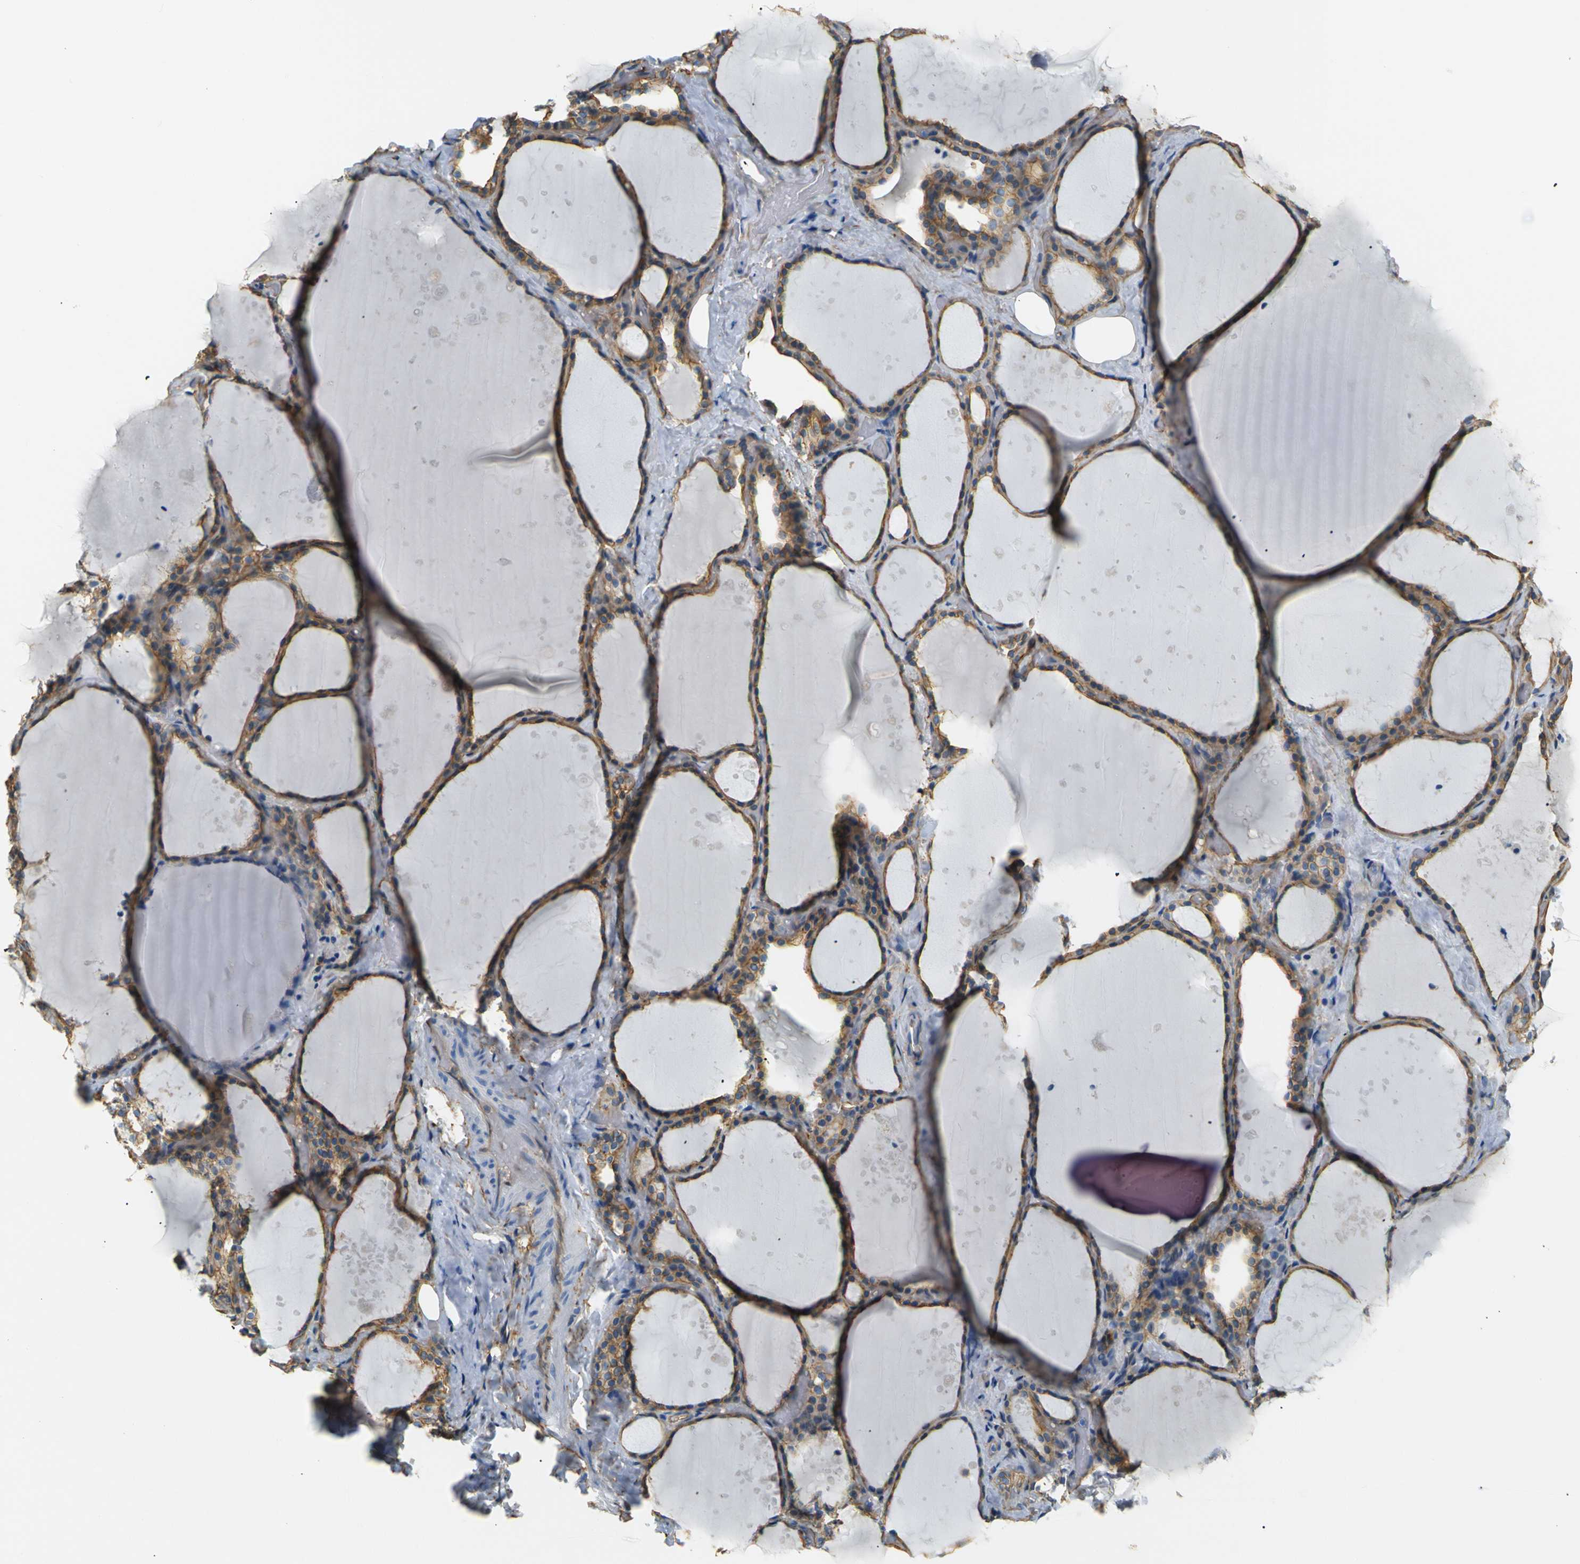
{"staining": {"intensity": "moderate", "quantity": ">75%", "location": "cytoplasmic/membranous"}, "tissue": "thyroid gland", "cell_type": "Glandular cells", "image_type": "normal", "snomed": [{"axis": "morphology", "description": "Normal tissue, NOS"}, {"axis": "topography", "description": "Thyroid gland"}], "caption": "Immunohistochemistry histopathology image of unremarkable thyroid gland: human thyroid gland stained using immunohistochemistry reveals medium levels of moderate protein expression localized specifically in the cytoplasmic/membranous of glandular cells, appearing as a cytoplasmic/membranous brown color.", "gene": "SPTBN1", "patient": {"sex": "female", "age": 44}}